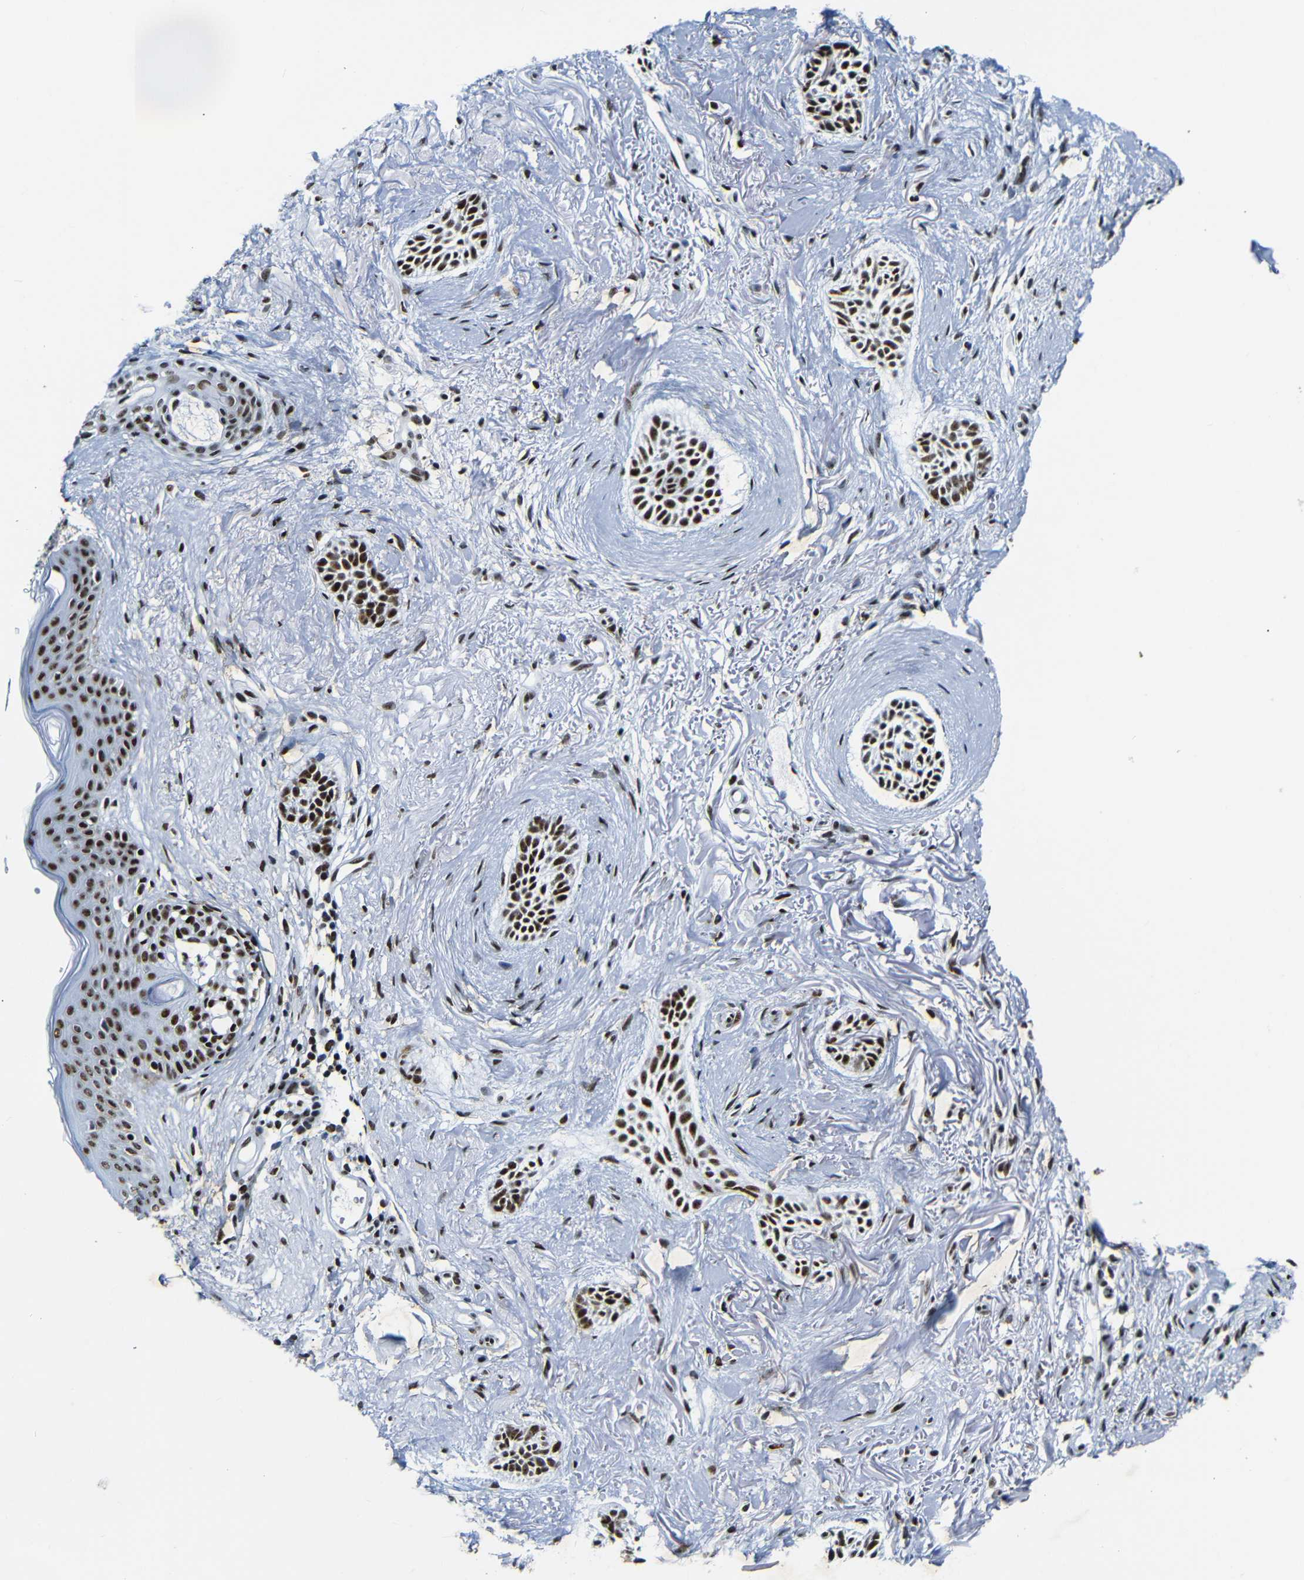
{"staining": {"intensity": "strong", "quantity": ">75%", "location": "nuclear"}, "tissue": "skin cancer", "cell_type": "Tumor cells", "image_type": "cancer", "snomed": [{"axis": "morphology", "description": "Normal tissue, NOS"}, {"axis": "morphology", "description": "Basal cell carcinoma"}, {"axis": "topography", "description": "Skin"}], "caption": "Skin cancer (basal cell carcinoma) stained with a brown dye shows strong nuclear positive staining in about >75% of tumor cells.", "gene": "SRSF1", "patient": {"sex": "female", "age": 84}}